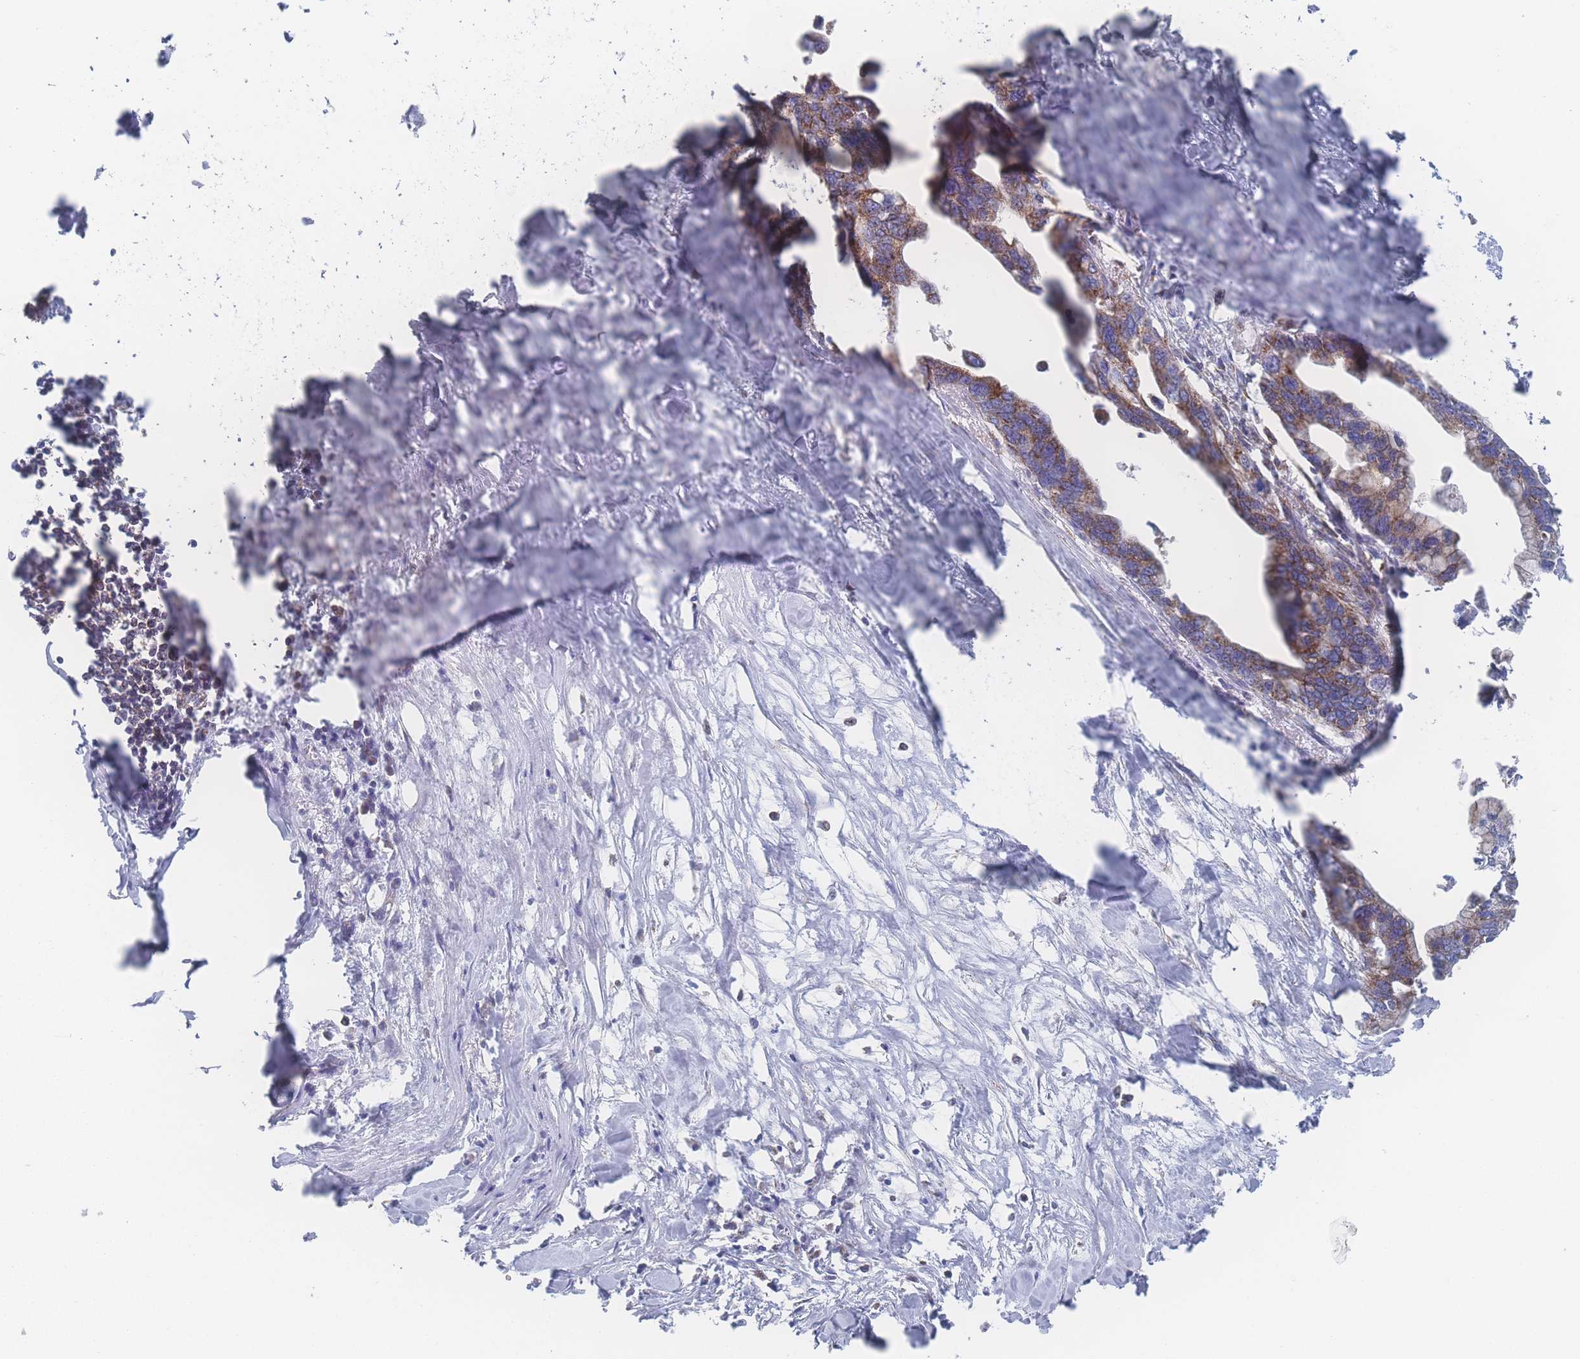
{"staining": {"intensity": "moderate", "quantity": ">75%", "location": "cytoplasmic/membranous"}, "tissue": "pancreatic cancer", "cell_type": "Tumor cells", "image_type": "cancer", "snomed": [{"axis": "morphology", "description": "Adenocarcinoma, NOS"}, {"axis": "topography", "description": "Pancreas"}], "caption": "There is medium levels of moderate cytoplasmic/membranous positivity in tumor cells of pancreatic cancer, as demonstrated by immunohistochemical staining (brown color).", "gene": "PEX14", "patient": {"sex": "female", "age": 83}}